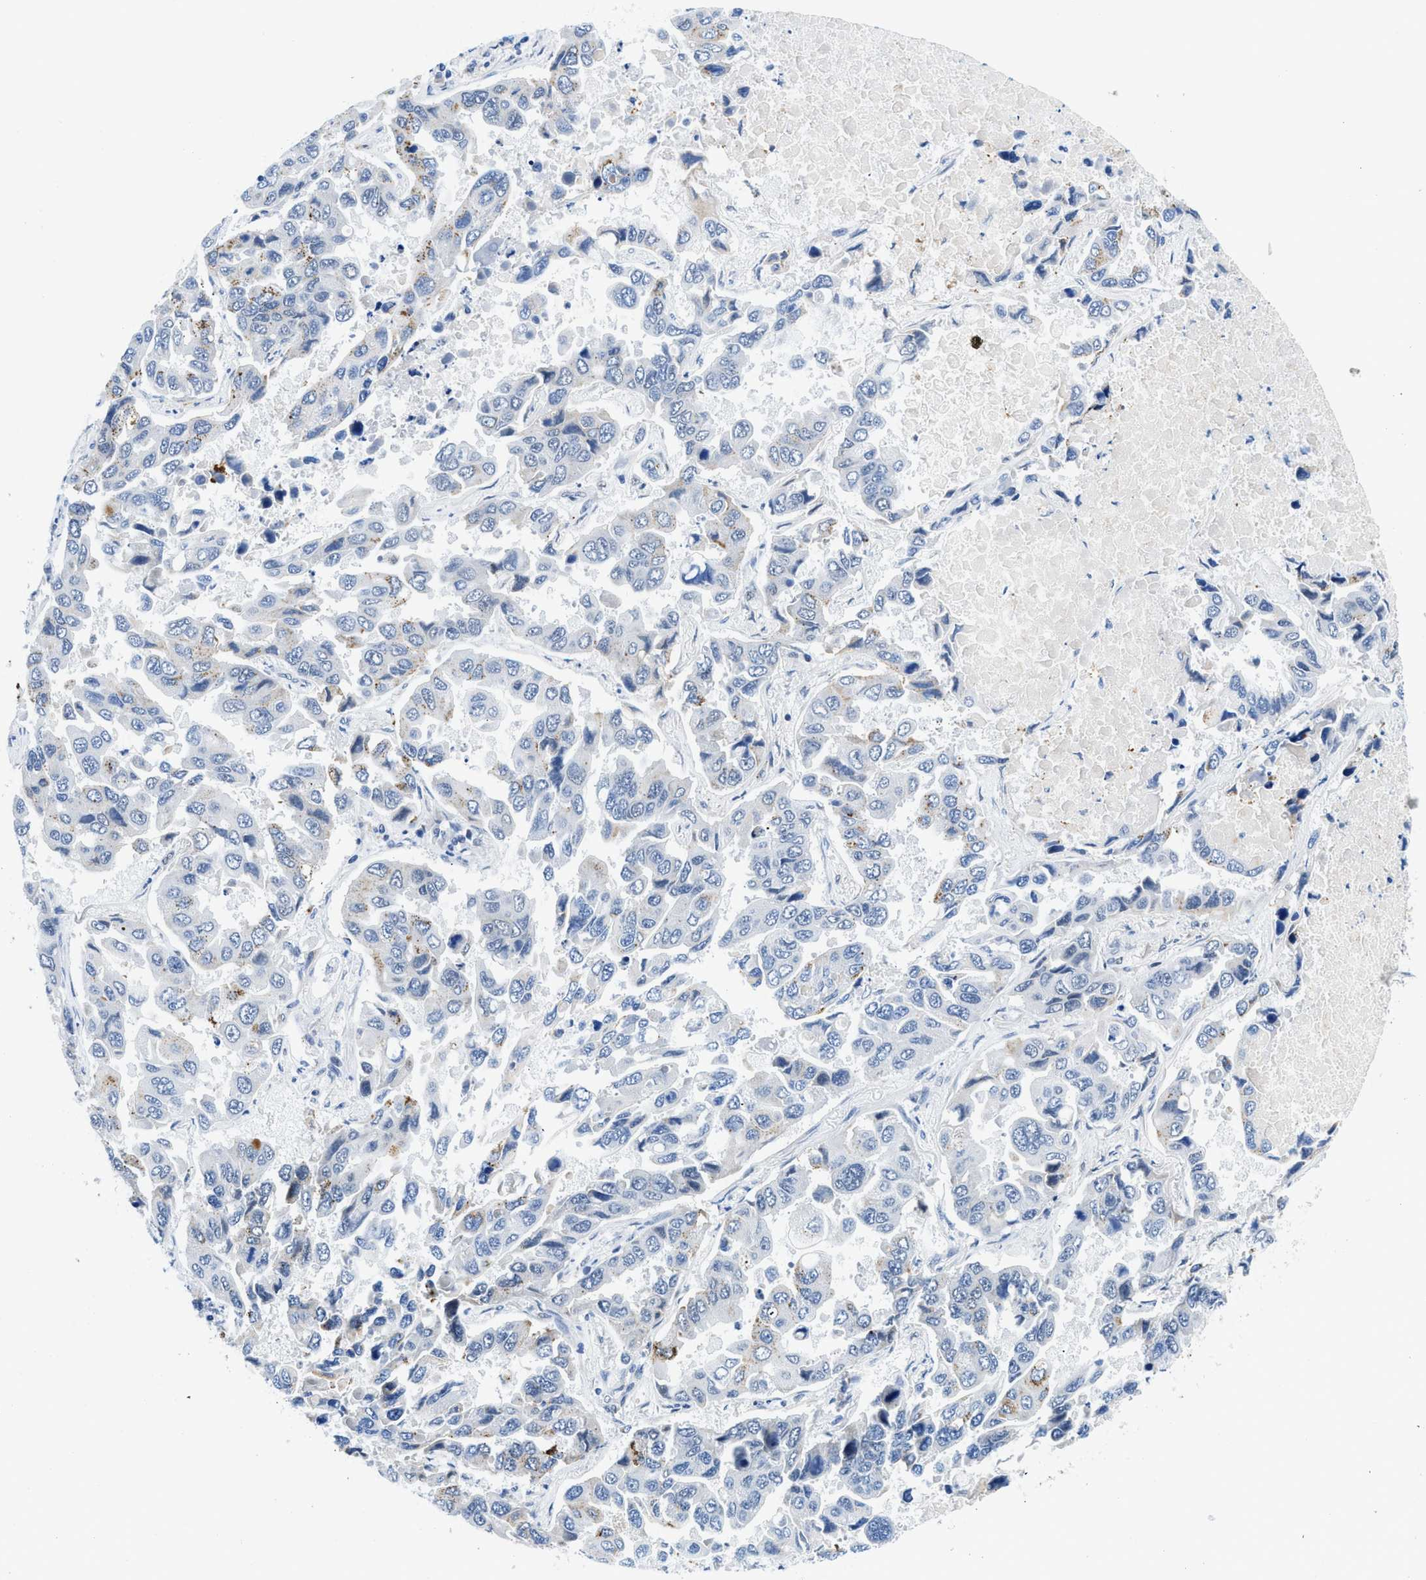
{"staining": {"intensity": "moderate", "quantity": "<25%", "location": "cytoplasmic/membranous"}, "tissue": "lung cancer", "cell_type": "Tumor cells", "image_type": "cancer", "snomed": [{"axis": "morphology", "description": "Adenocarcinoma, NOS"}, {"axis": "topography", "description": "Lung"}], "caption": "The immunohistochemical stain highlights moderate cytoplasmic/membranous positivity in tumor cells of adenocarcinoma (lung) tissue. (brown staining indicates protein expression, while blue staining denotes nuclei).", "gene": "SMARCAD1", "patient": {"sex": "male", "age": 64}}